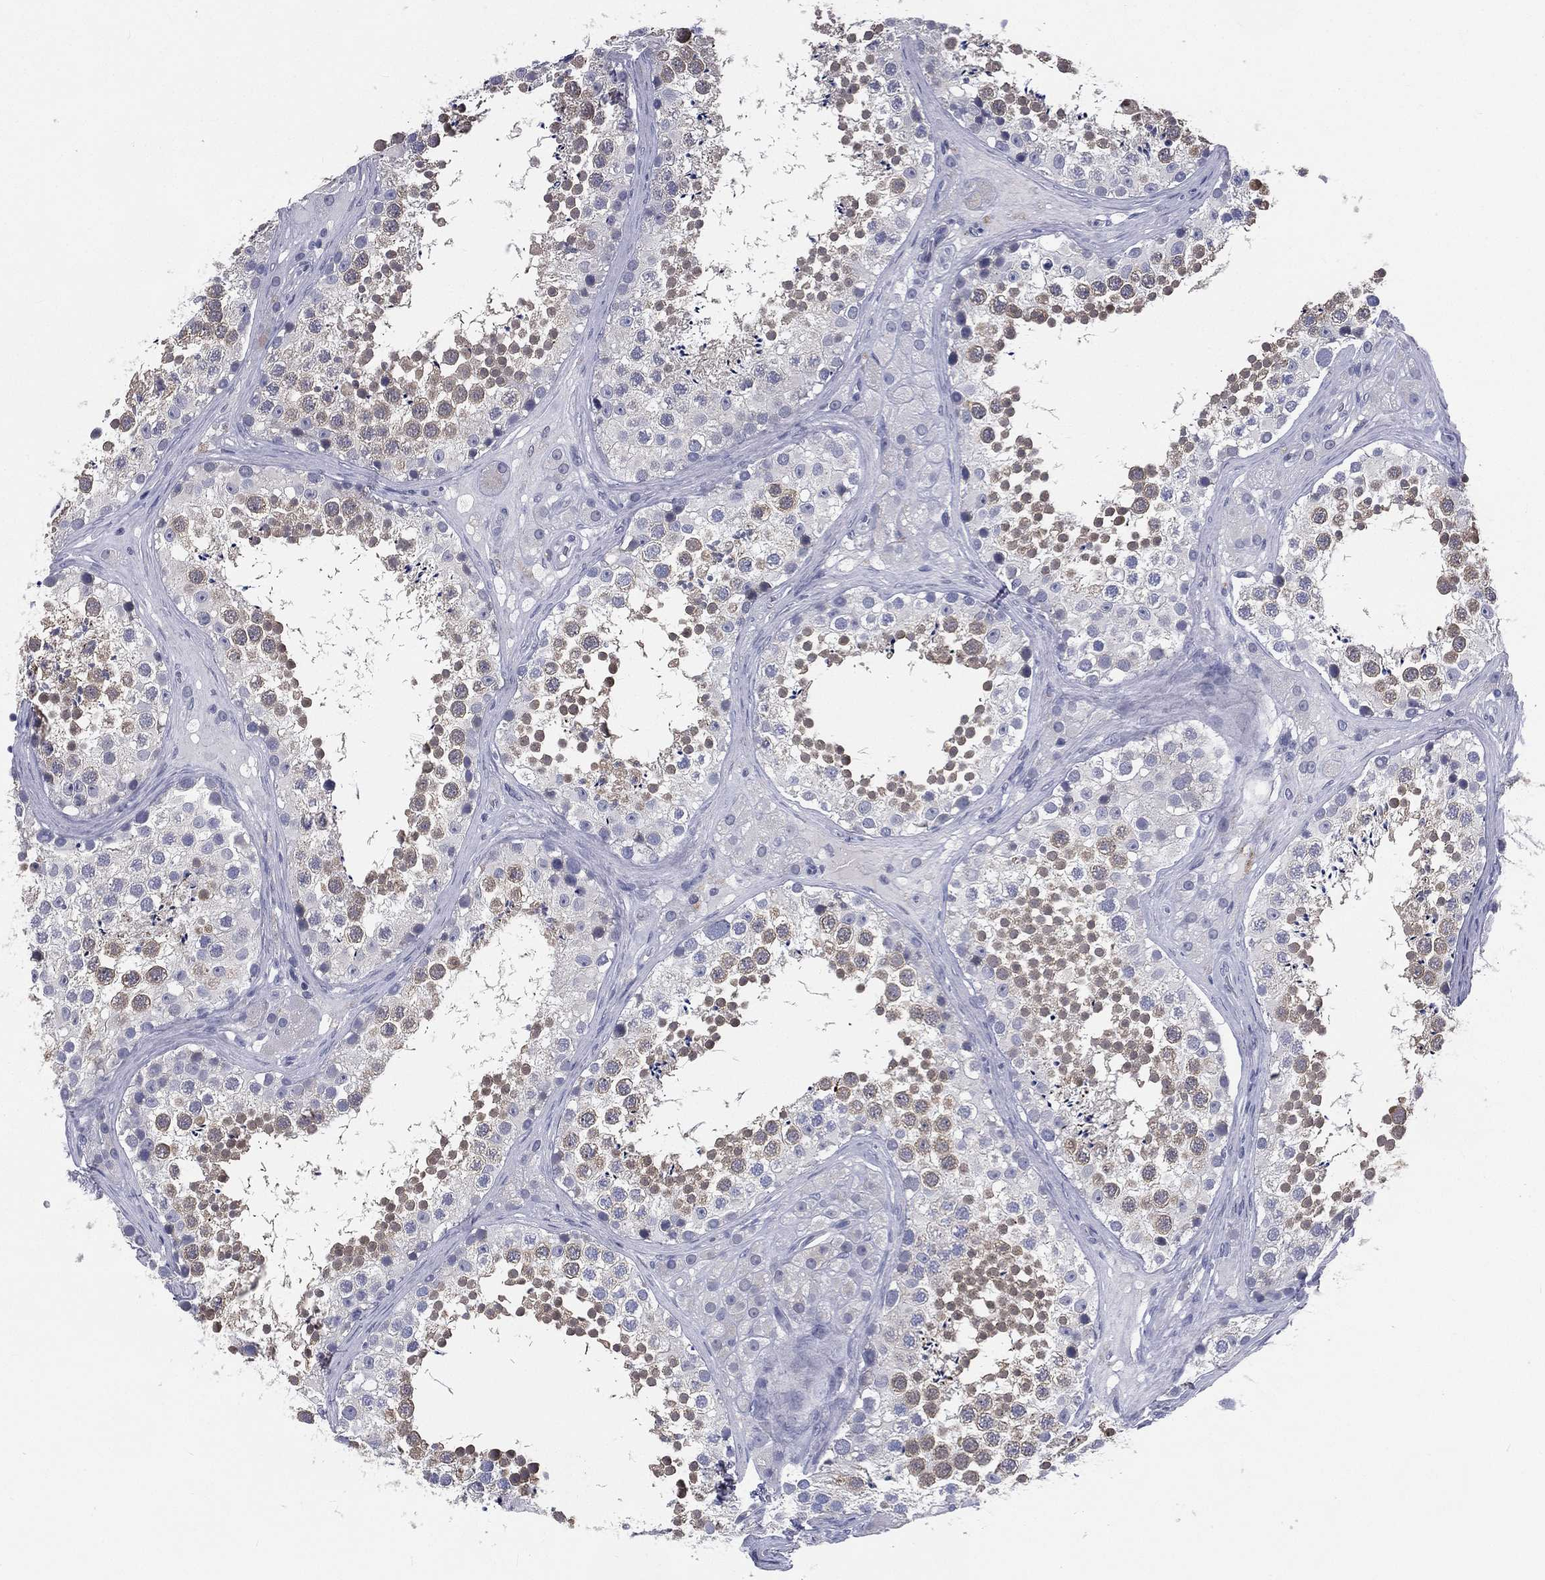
{"staining": {"intensity": "weak", "quantity": "25%-75%", "location": "nuclear"}, "tissue": "testis", "cell_type": "Cells in seminiferous ducts", "image_type": "normal", "snomed": [{"axis": "morphology", "description": "Normal tissue, NOS"}, {"axis": "topography", "description": "Testis"}], "caption": "Immunohistochemical staining of normal human testis reveals low levels of weak nuclear positivity in about 25%-75% of cells in seminiferous ducts. The protein of interest is shown in brown color, while the nuclei are stained blue.", "gene": "IFT27", "patient": {"sex": "male", "age": 41}}